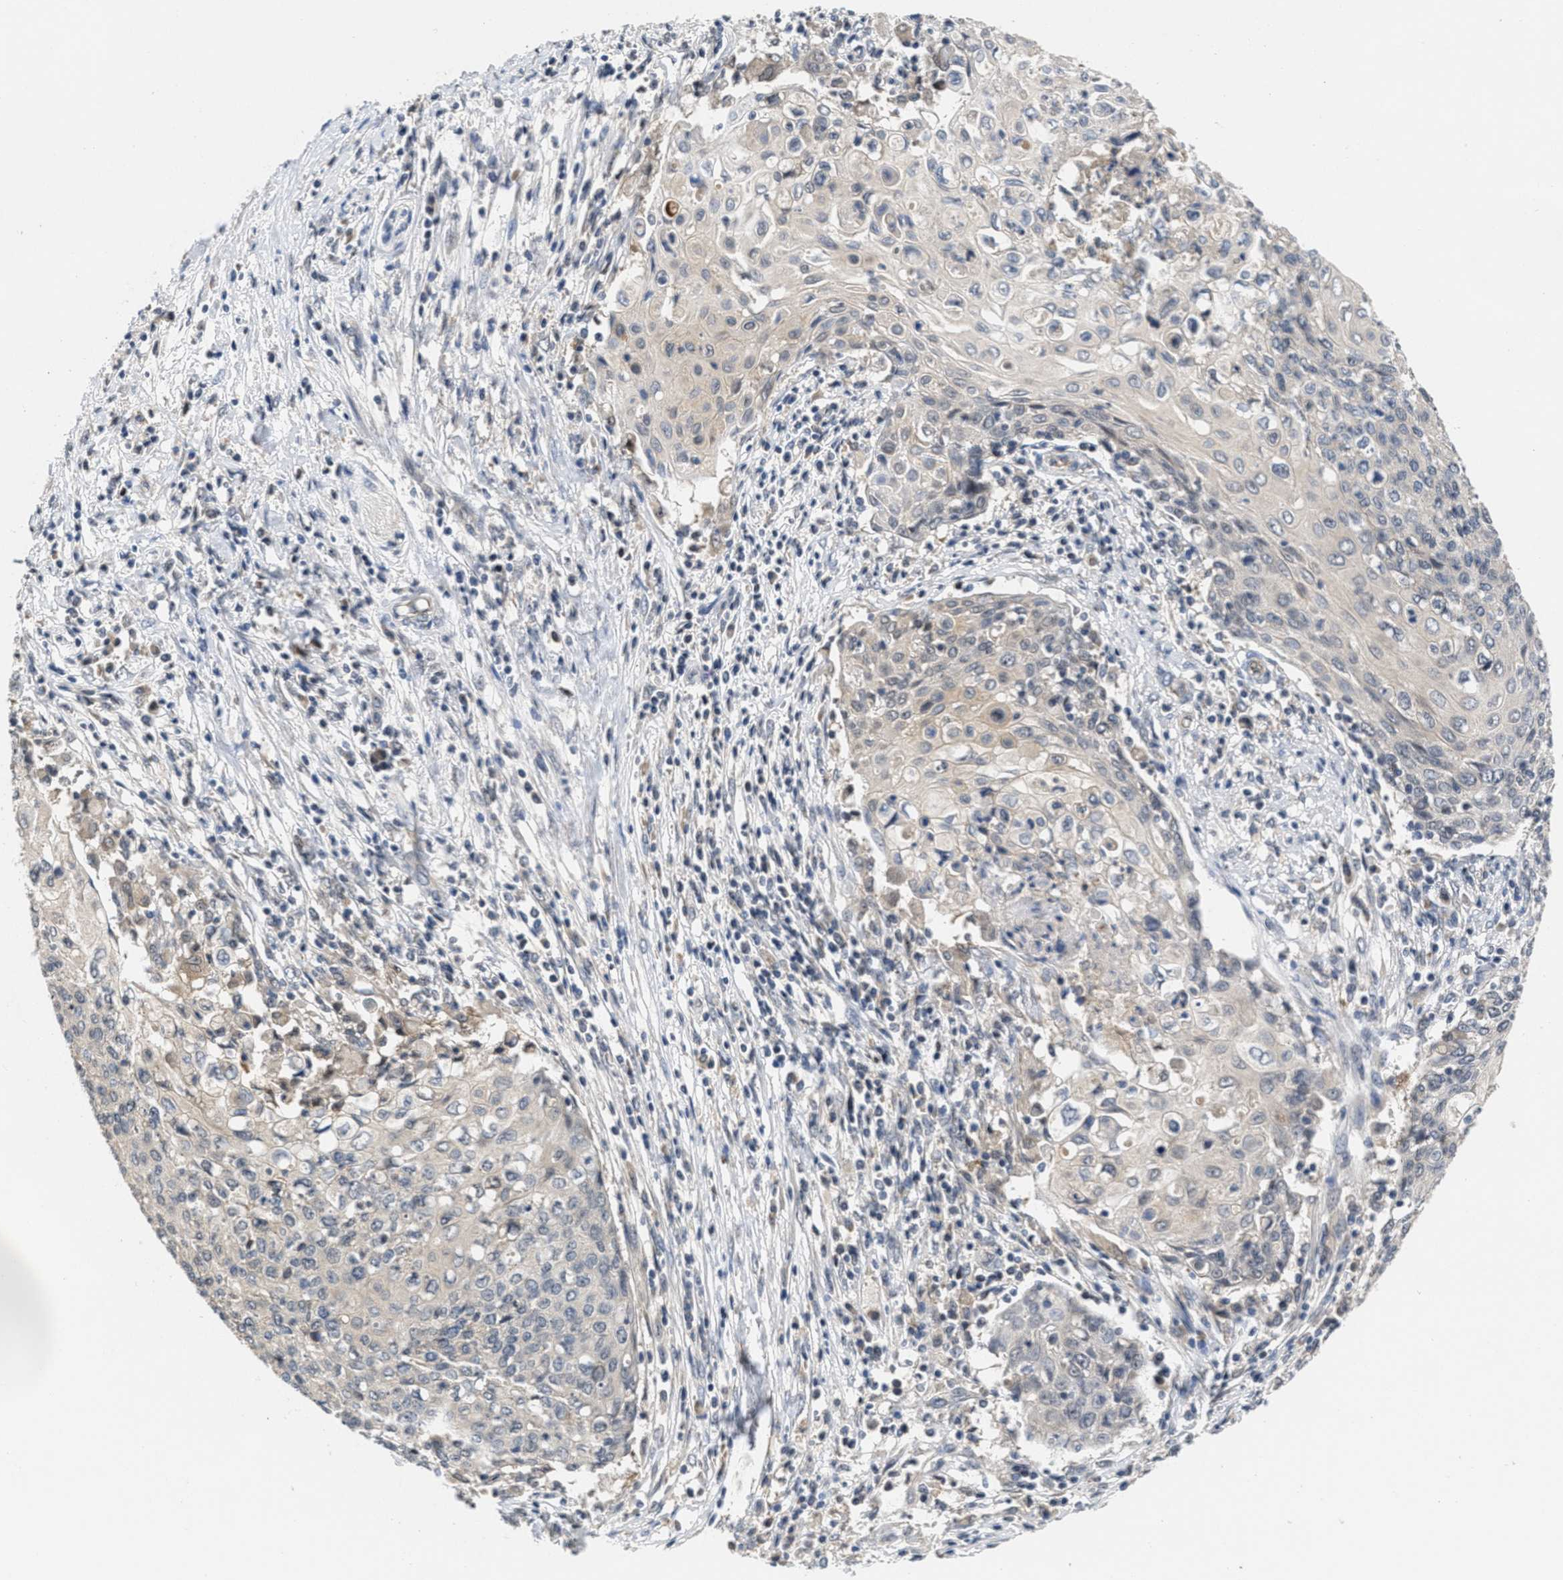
{"staining": {"intensity": "weak", "quantity": "<25%", "location": "cytoplasmic/membranous"}, "tissue": "cervical cancer", "cell_type": "Tumor cells", "image_type": "cancer", "snomed": [{"axis": "morphology", "description": "Squamous cell carcinoma, NOS"}, {"axis": "topography", "description": "Cervix"}], "caption": "Human squamous cell carcinoma (cervical) stained for a protein using immunohistochemistry (IHC) displays no expression in tumor cells.", "gene": "ANGPT1", "patient": {"sex": "female", "age": 39}}